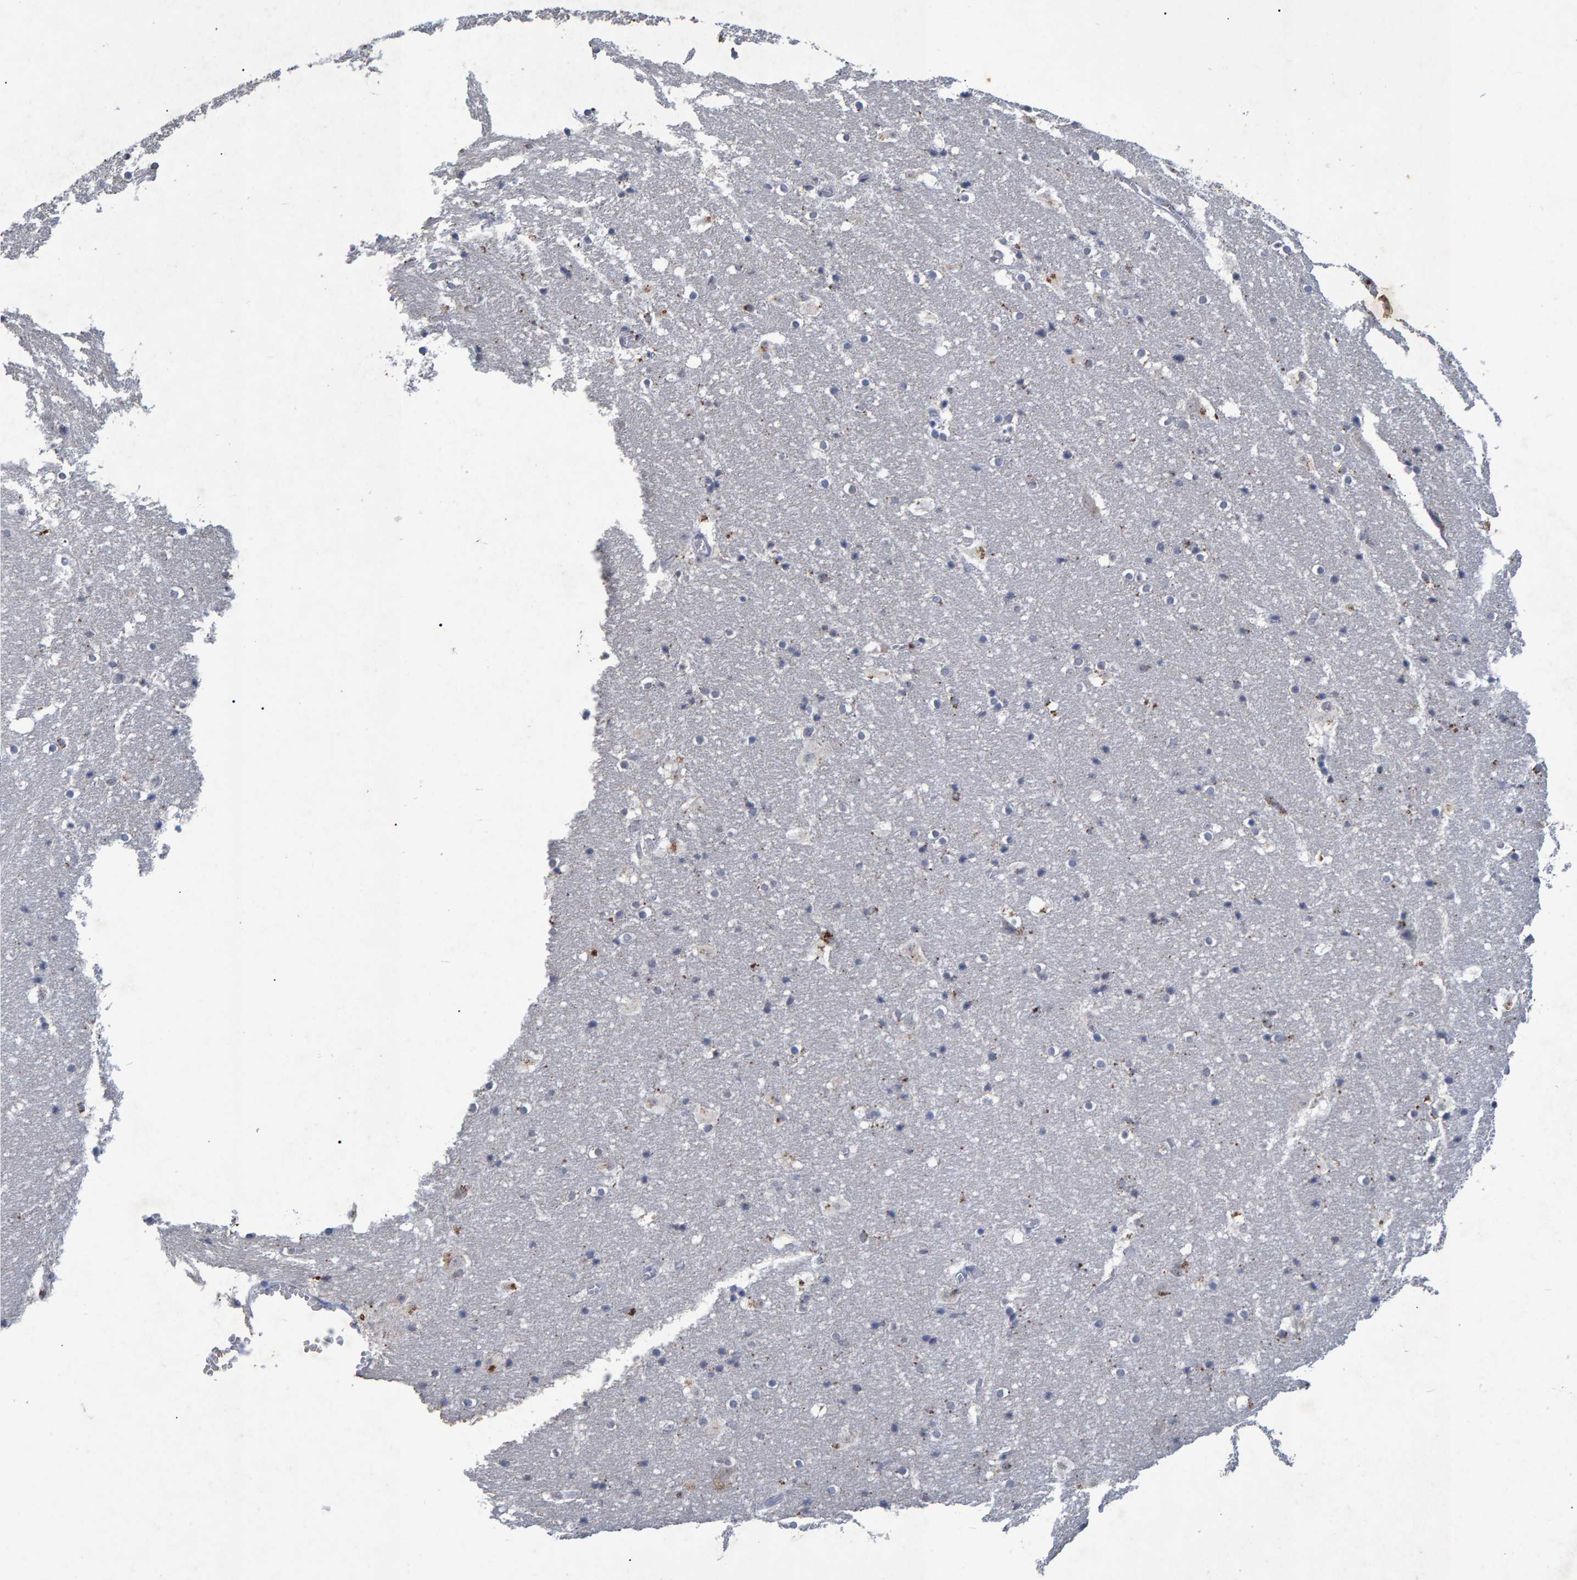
{"staining": {"intensity": "negative", "quantity": "none", "location": "none"}, "tissue": "hippocampus", "cell_type": "Glial cells", "image_type": "normal", "snomed": [{"axis": "morphology", "description": "Normal tissue, NOS"}, {"axis": "topography", "description": "Hippocampus"}], "caption": "Micrograph shows no significant protein staining in glial cells of unremarkable hippocampus. (Brightfield microscopy of DAB IHC at high magnification).", "gene": "GALC", "patient": {"sex": "male", "age": 45}}